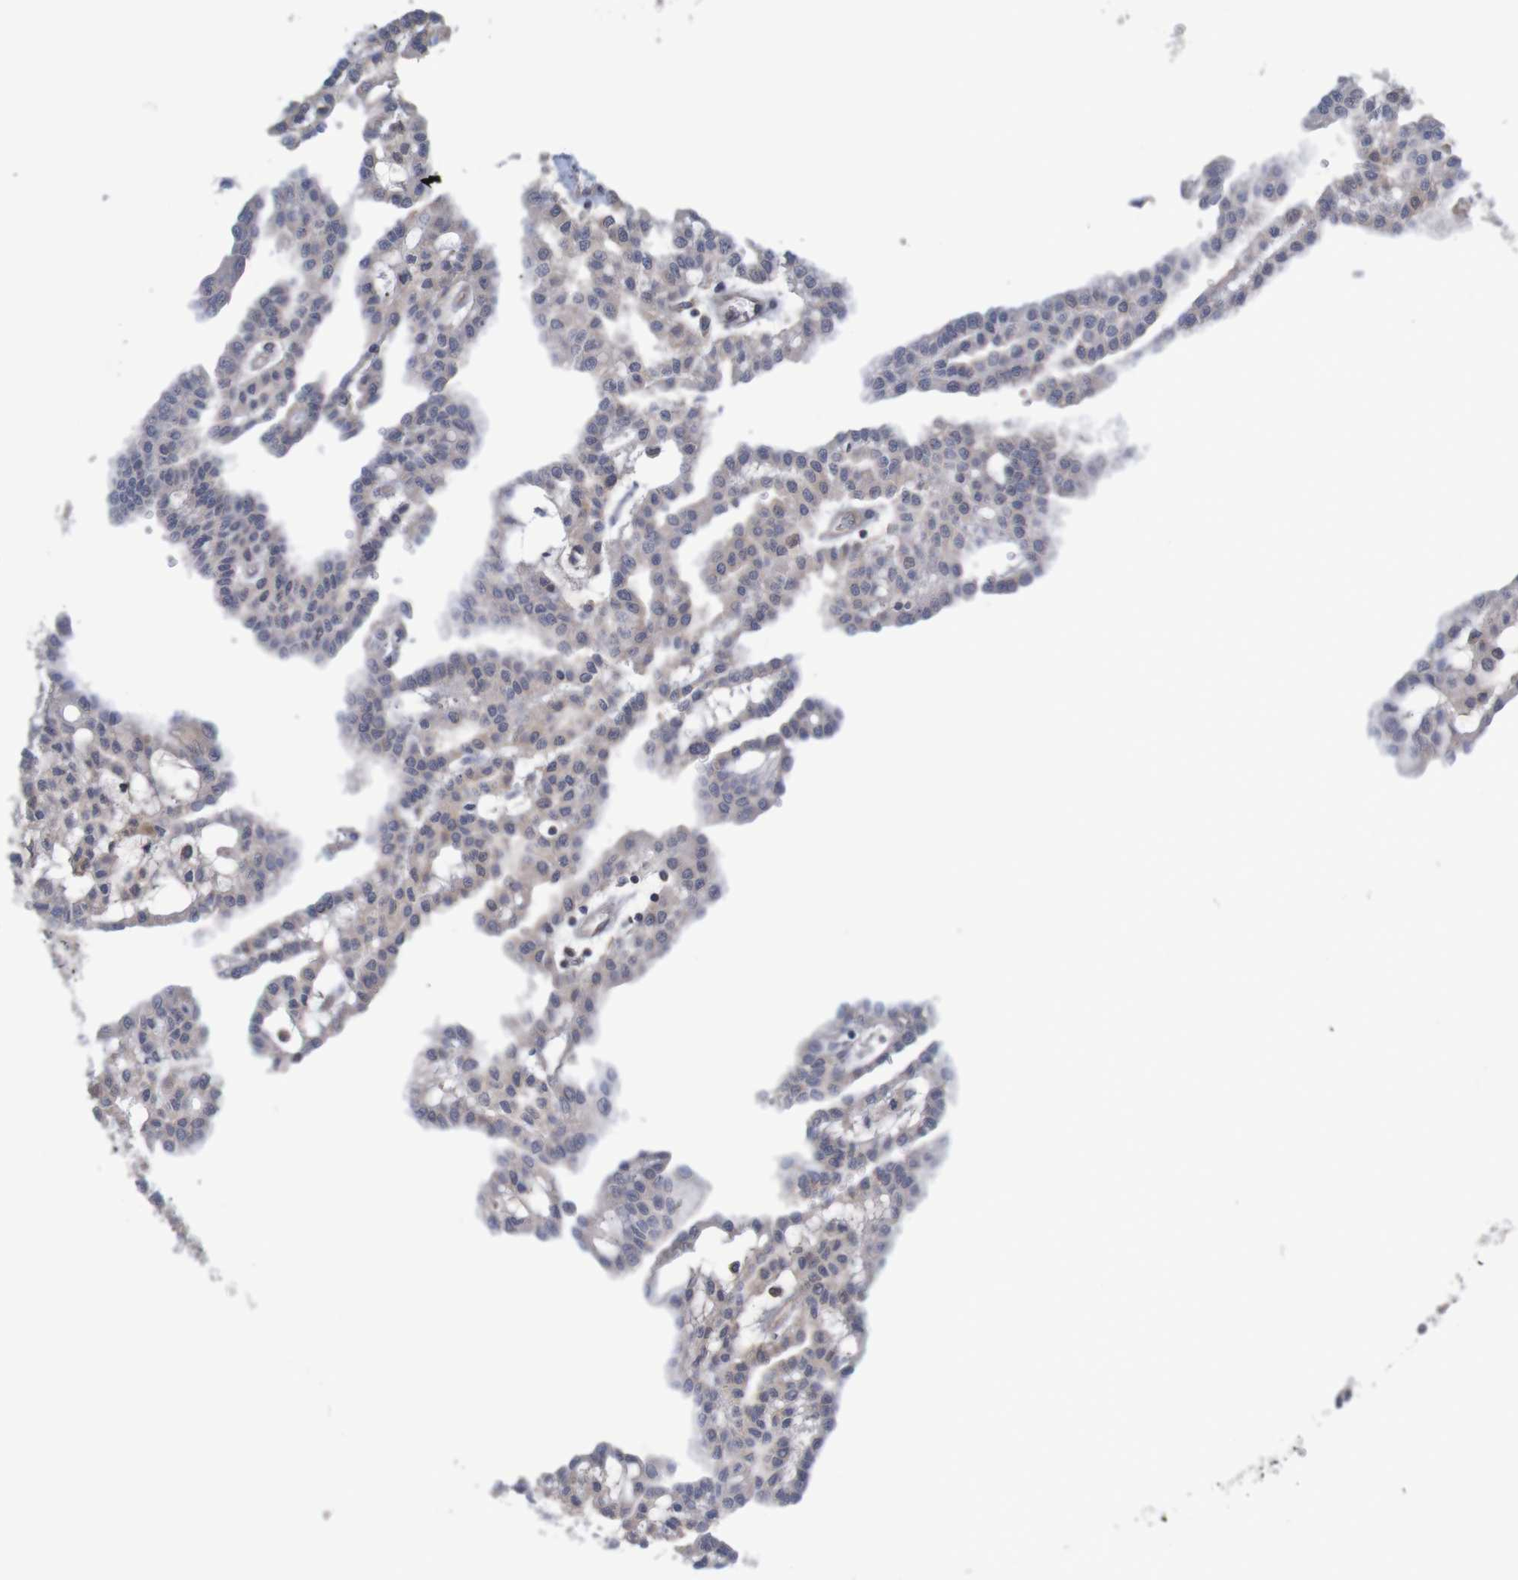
{"staining": {"intensity": "negative", "quantity": "none", "location": "none"}, "tissue": "renal cancer", "cell_type": "Tumor cells", "image_type": "cancer", "snomed": [{"axis": "morphology", "description": "Adenocarcinoma, NOS"}, {"axis": "topography", "description": "Kidney"}], "caption": "Renal cancer stained for a protein using IHC shows no expression tumor cells.", "gene": "ANKK1", "patient": {"sex": "male", "age": 63}}